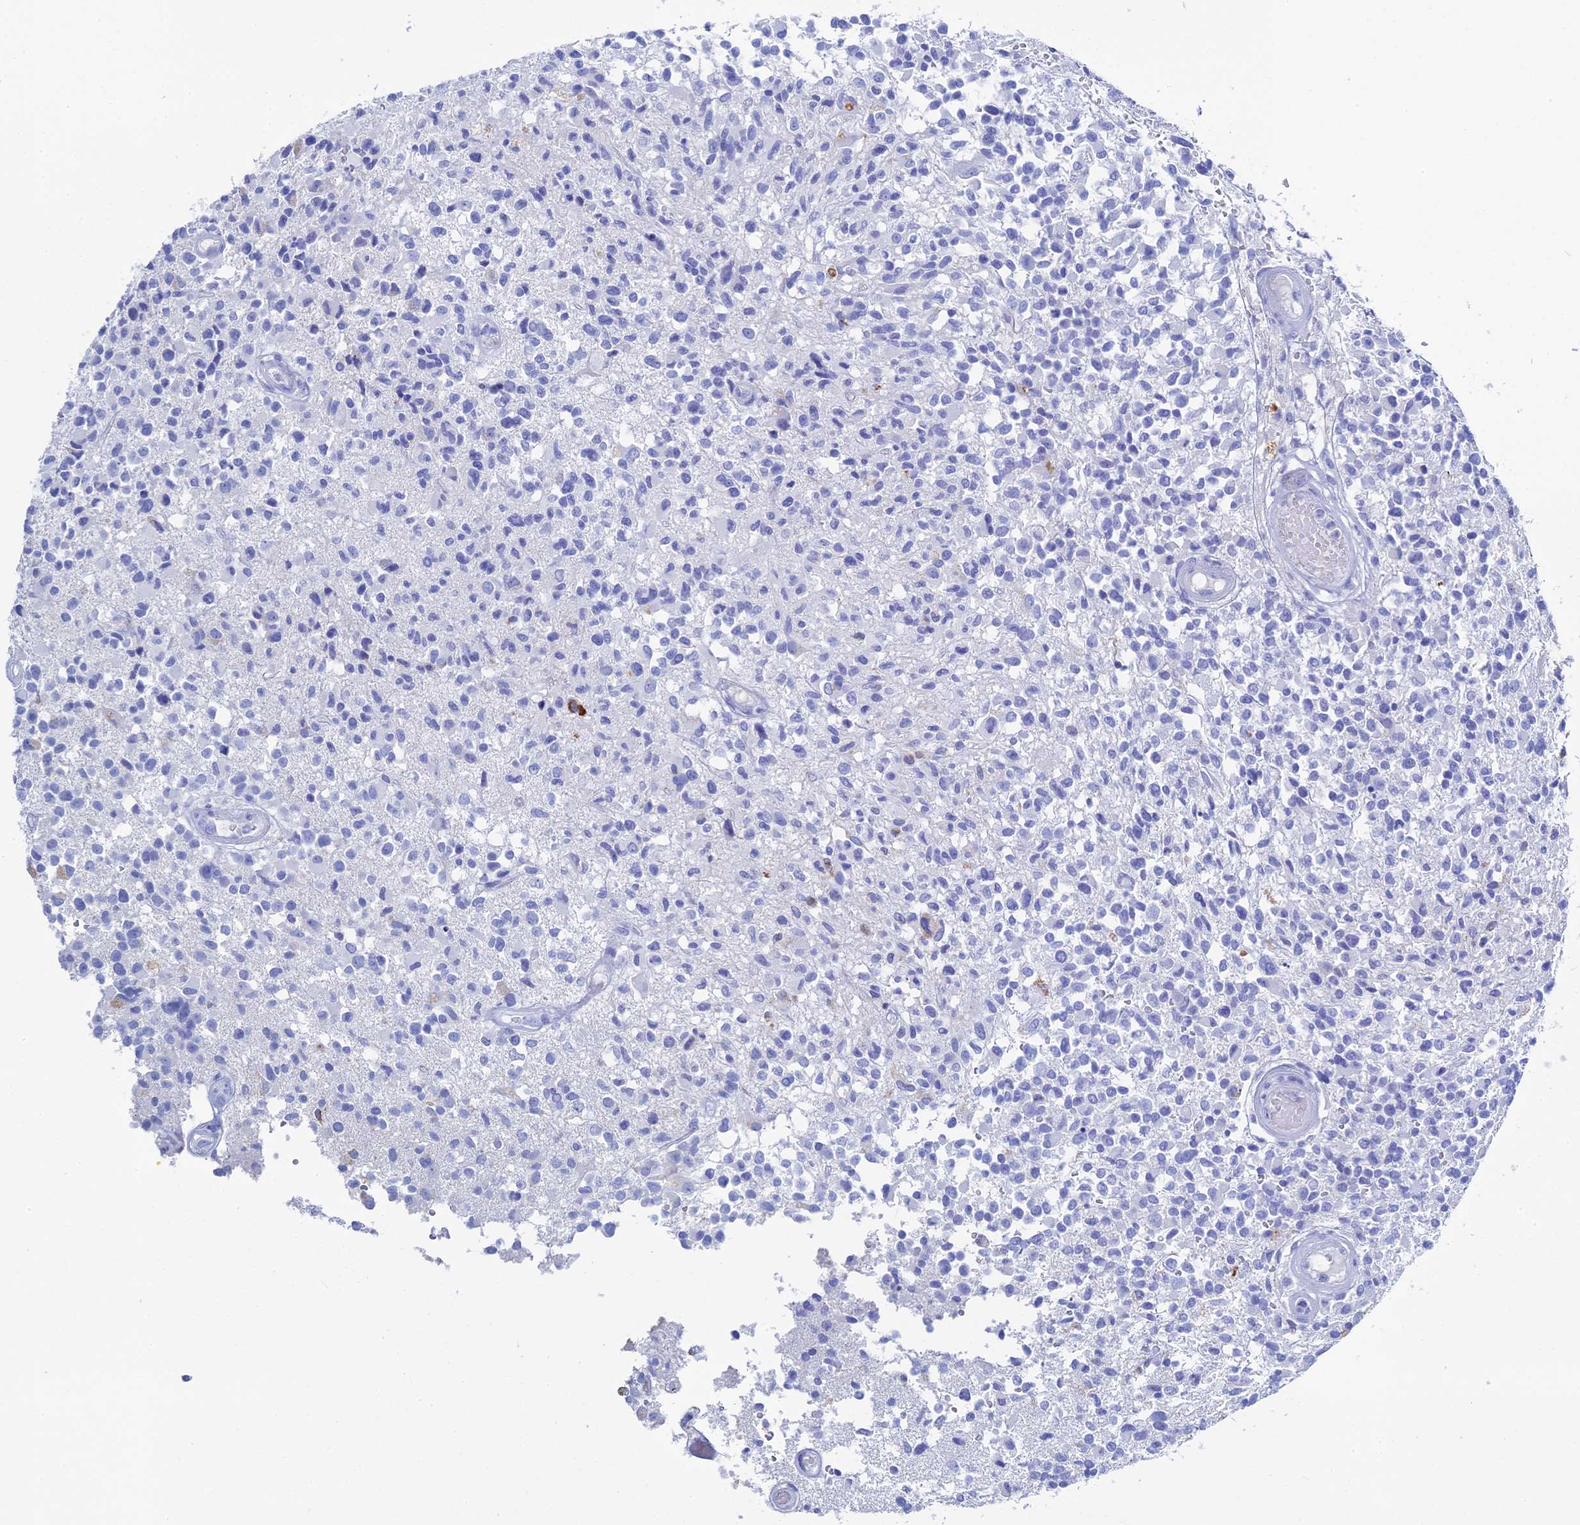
{"staining": {"intensity": "negative", "quantity": "none", "location": "none"}, "tissue": "glioma", "cell_type": "Tumor cells", "image_type": "cancer", "snomed": [{"axis": "morphology", "description": "Glioma, malignant, High grade"}, {"axis": "morphology", "description": "Glioblastoma, NOS"}, {"axis": "topography", "description": "Brain"}], "caption": "DAB immunohistochemical staining of glioma exhibits no significant staining in tumor cells. The staining was performed using DAB (3,3'-diaminobenzidine) to visualize the protein expression in brown, while the nuclei were stained in blue with hematoxylin (Magnification: 20x).", "gene": "UNC119", "patient": {"sex": "male", "age": 60}}